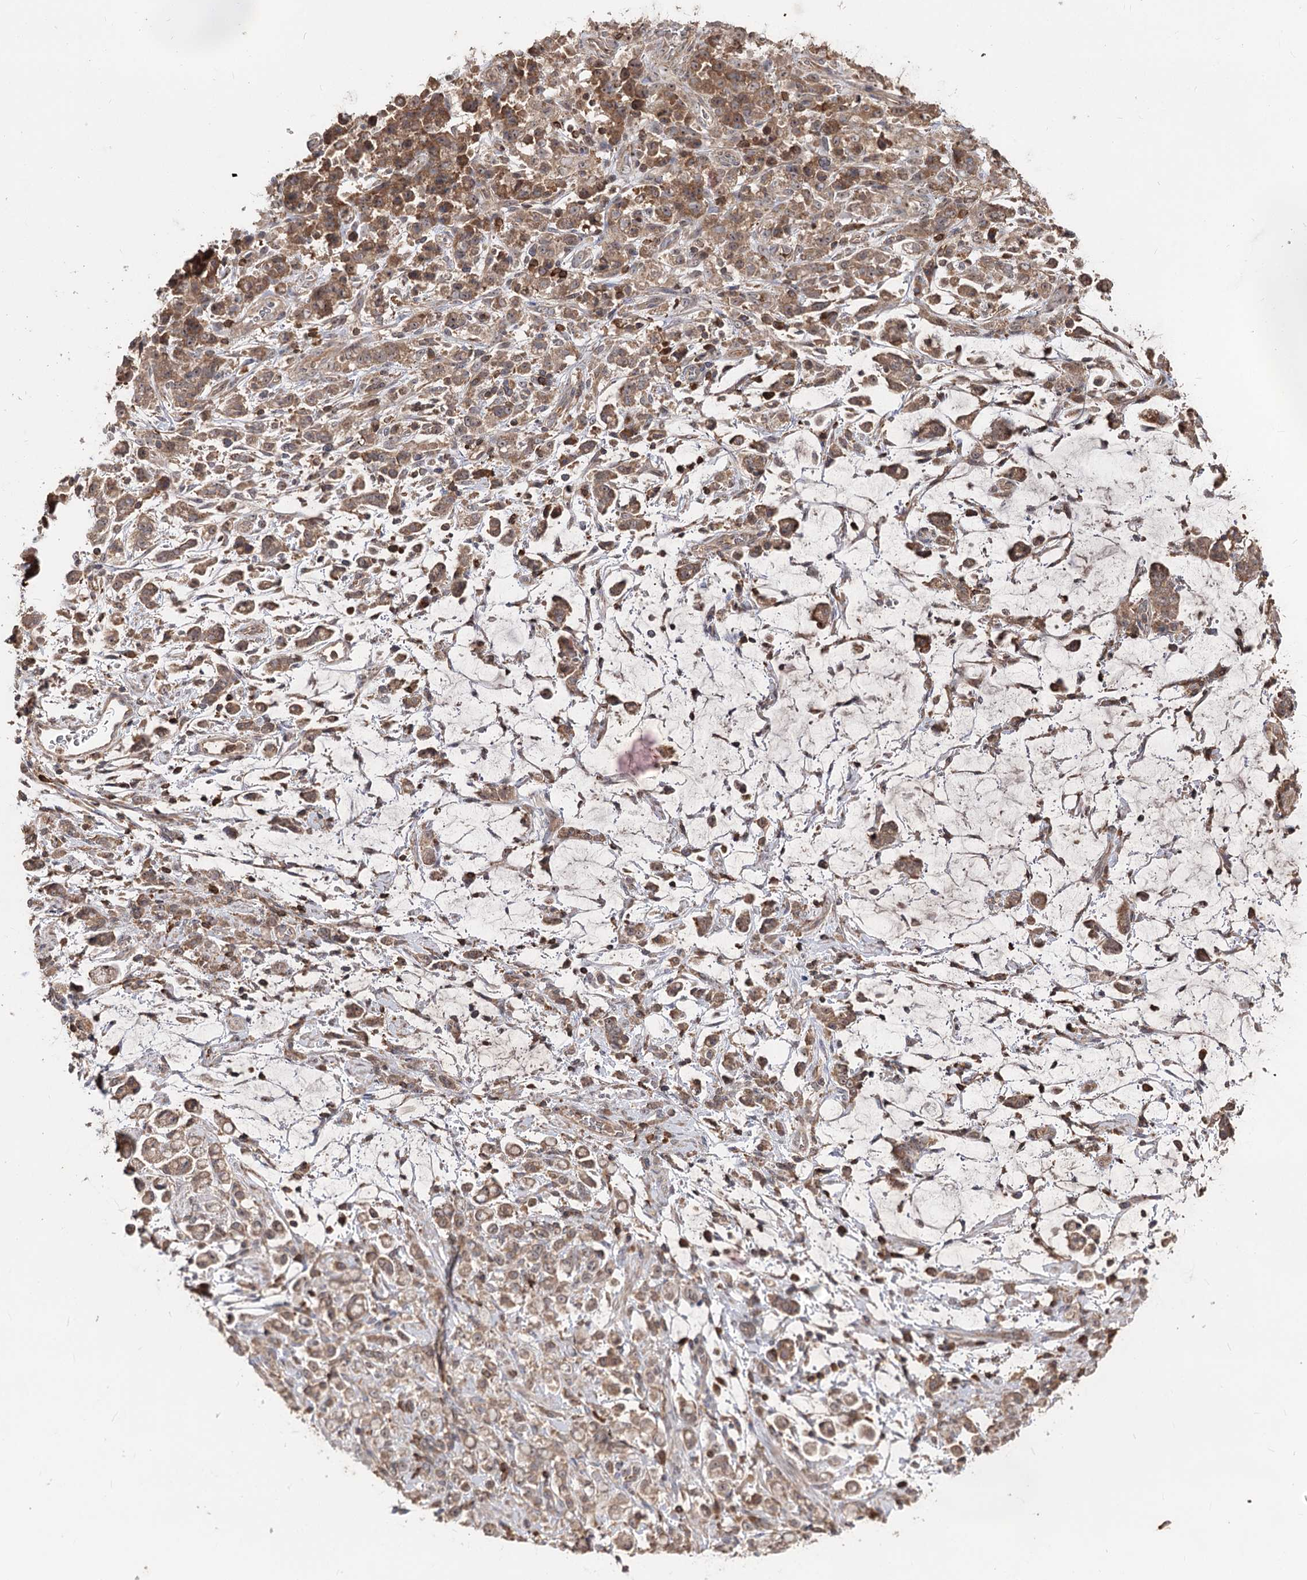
{"staining": {"intensity": "moderate", "quantity": ">75%", "location": "cytoplasmic/membranous"}, "tissue": "stomach cancer", "cell_type": "Tumor cells", "image_type": "cancer", "snomed": [{"axis": "morphology", "description": "Adenocarcinoma, NOS"}, {"axis": "topography", "description": "Stomach"}], "caption": "This is an image of immunohistochemistry staining of stomach cancer, which shows moderate expression in the cytoplasmic/membranous of tumor cells.", "gene": "FAM53B", "patient": {"sex": "female", "age": 60}}